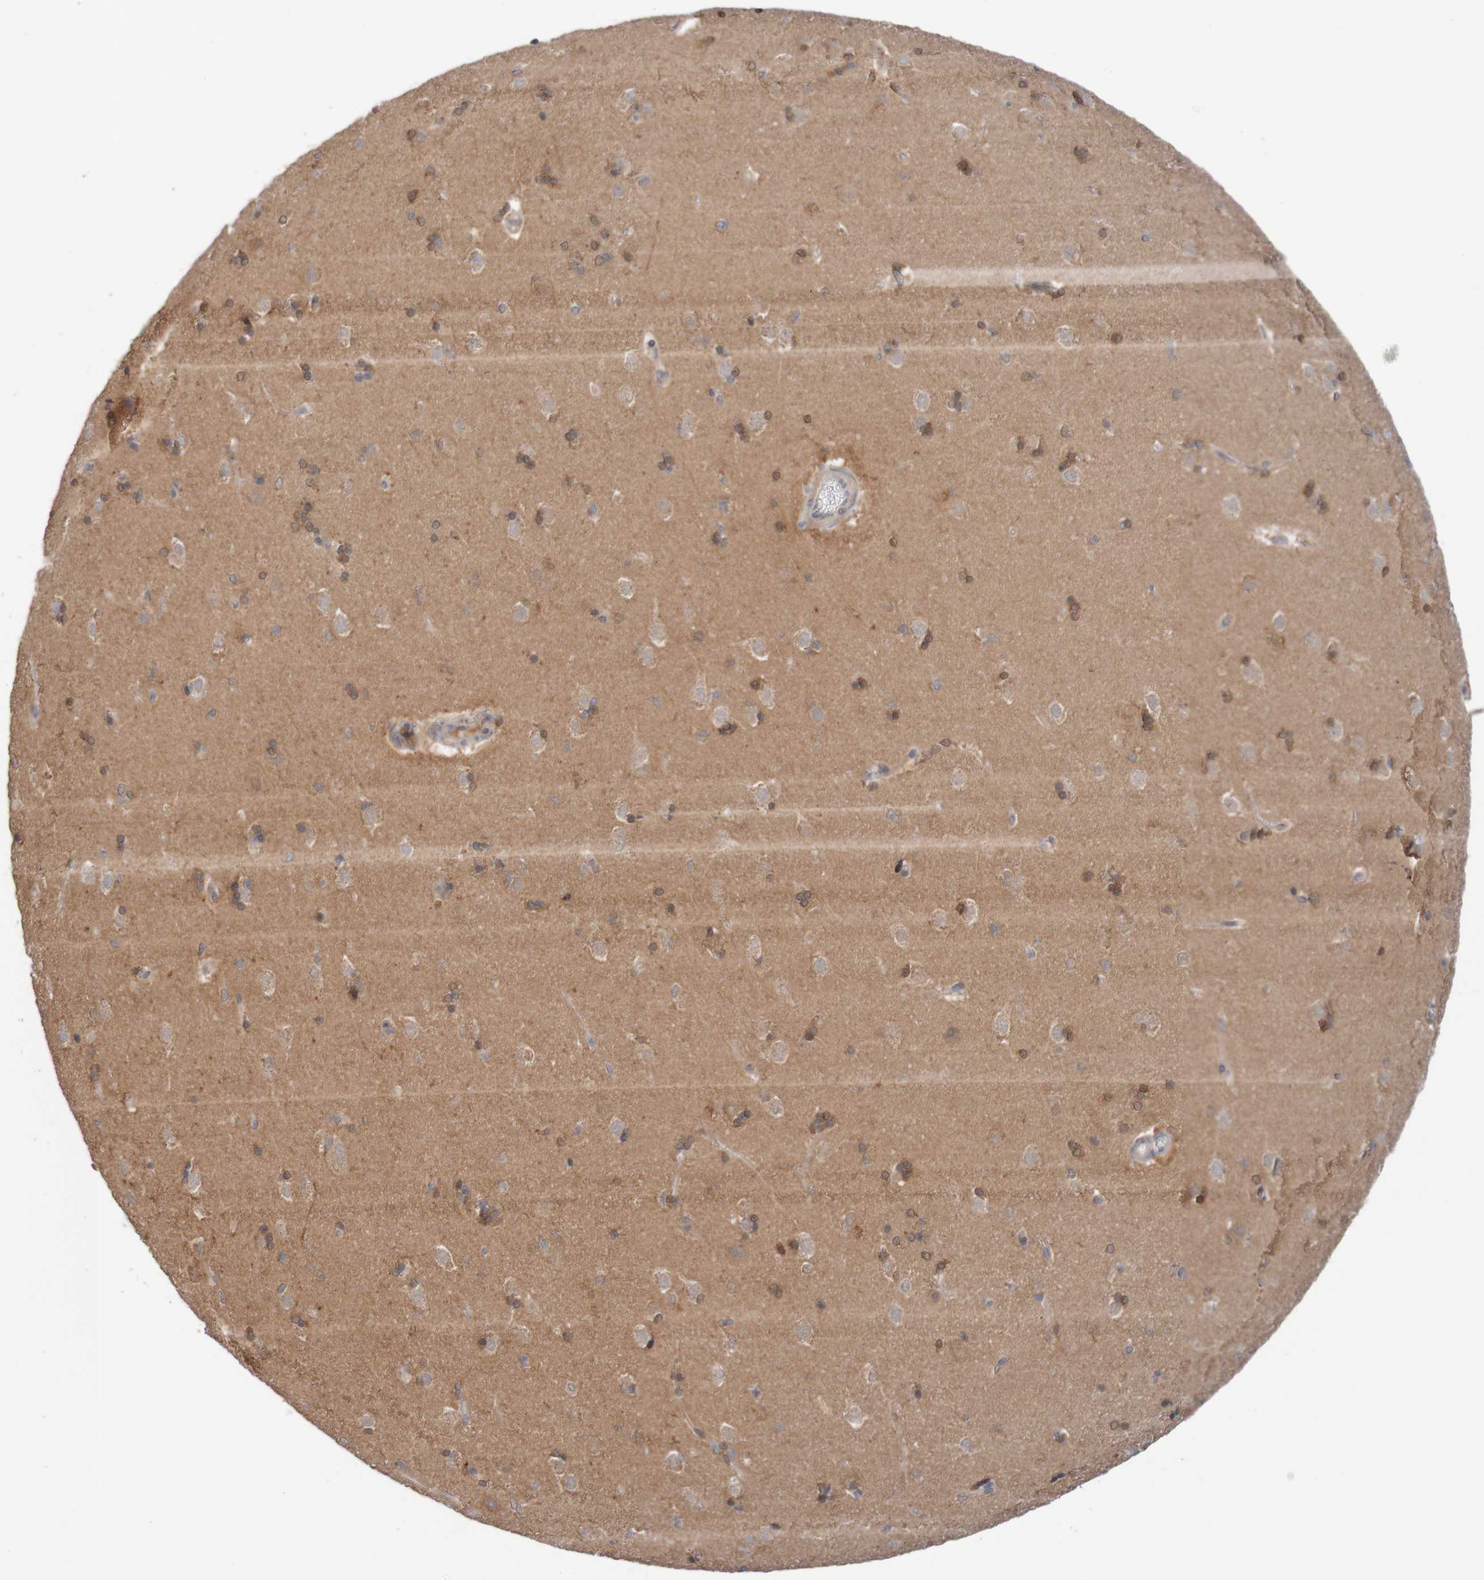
{"staining": {"intensity": "weak", "quantity": "<25%", "location": "cytoplasmic/membranous"}, "tissue": "caudate", "cell_type": "Glial cells", "image_type": "normal", "snomed": [{"axis": "morphology", "description": "Normal tissue, NOS"}, {"axis": "topography", "description": "Lateral ventricle wall"}], "caption": "This is an IHC image of normal caudate. There is no expression in glial cells.", "gene": "ANKK1", "patient": {"sex": "female", "age": 19}}